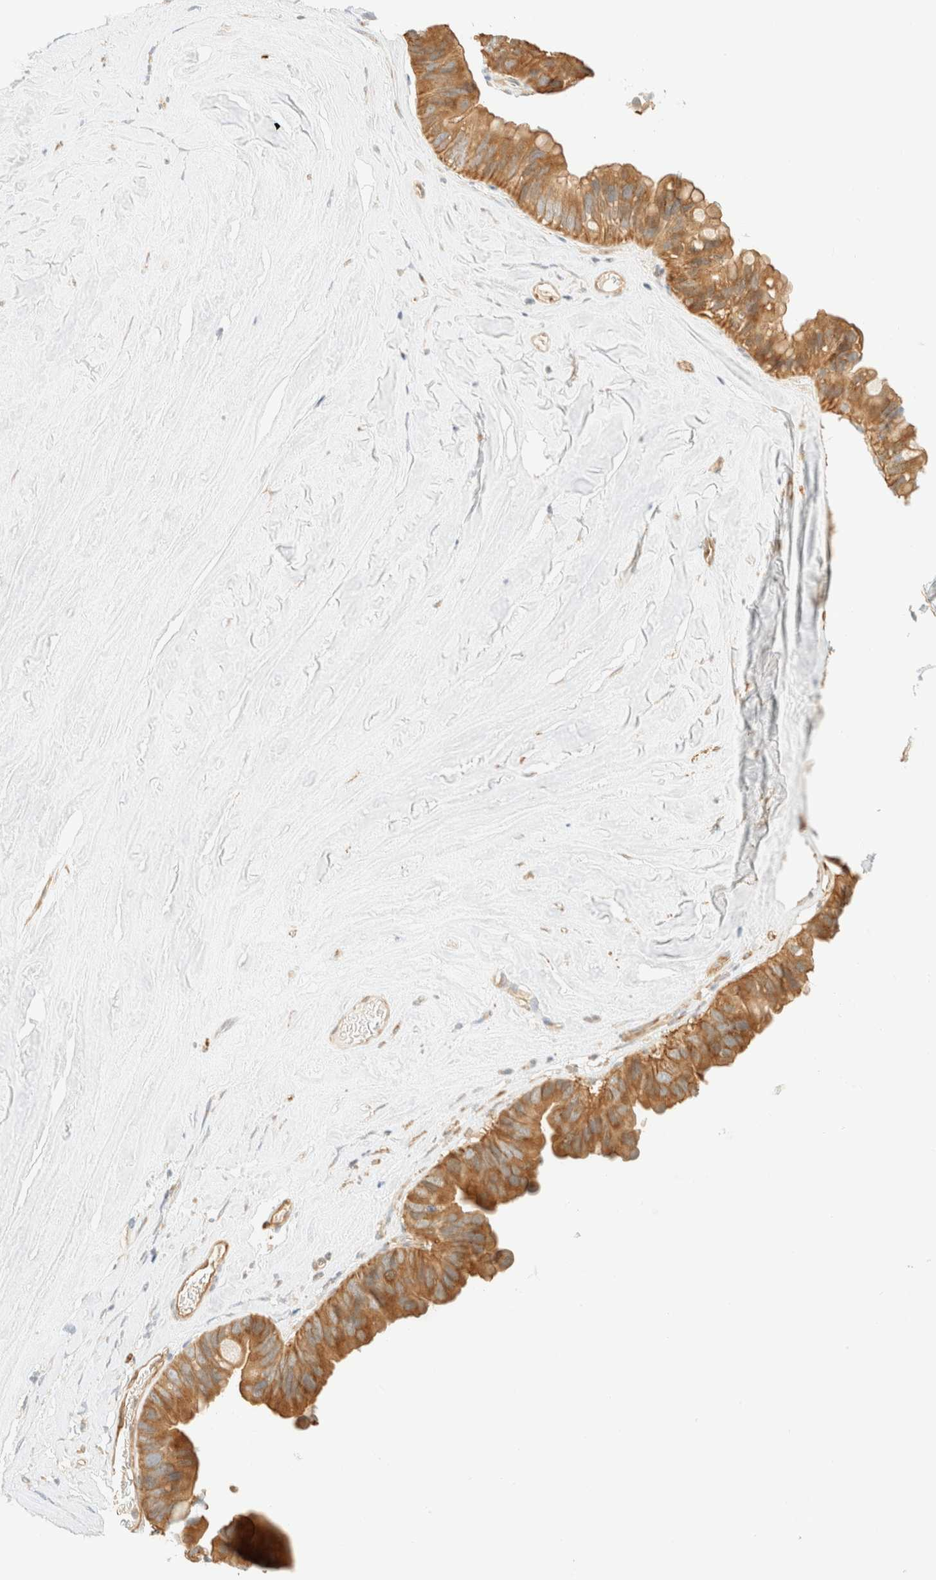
{"staining": {"intensity": "moderate", "quantity": ">75%", "location": "cytoplasmic/membranous"}, "tissue": "ovarian cancer", "cell_type": "Tumor cells", "image_type": "cancer", "snomed": [{"axis": "morphology", "description": "Cystadenocarcinoma, mucinous, NOS"}, {"axis": "topography", "description": "Ovary"}], "caption": "Protein staining of ovarian cancer tissue exhibits moderate cytoplasmic/membranous staining in about >75% of tumor cells.", "gene": "OTOP2", "patient": {"sex": "female", "age": 61}}